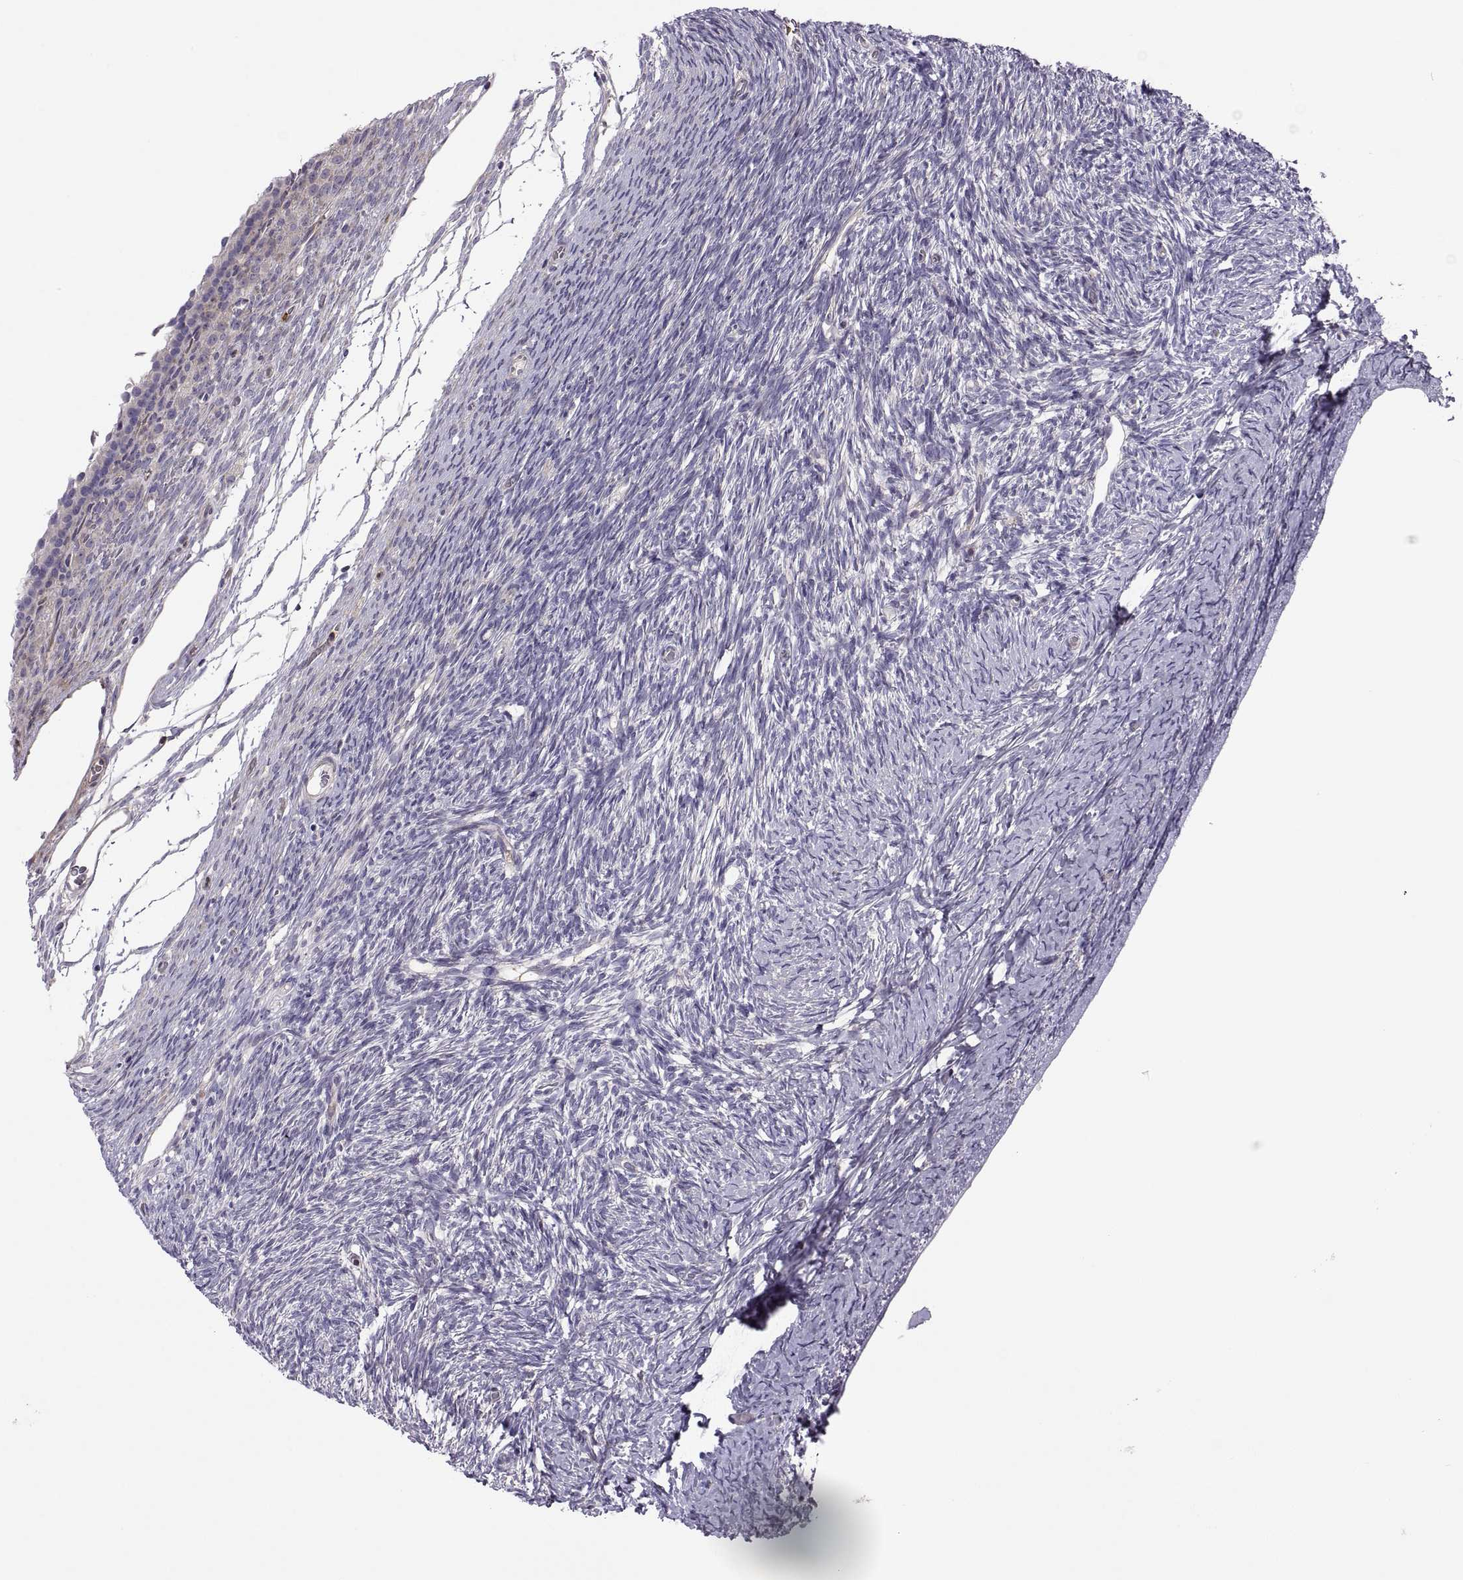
{"staining": {"intensity": "weak", "quantity": "<25%", "location": "cytoplasmic/membranous"}, "tissue": "ovary", "cell_type": "Follicle cells", "image_type": "normal", "snomed": [{"axis": "morphology", "description": "Normal tissue, NOS"}, {"axis": "topography", "description": "Ovary"}], "caption": "DAB immunohistochemical staining of normal ovary shows no significant expression in follicle cells.", "gene": "SPATA32", "patient": {"sex": "female", "age": 39}}